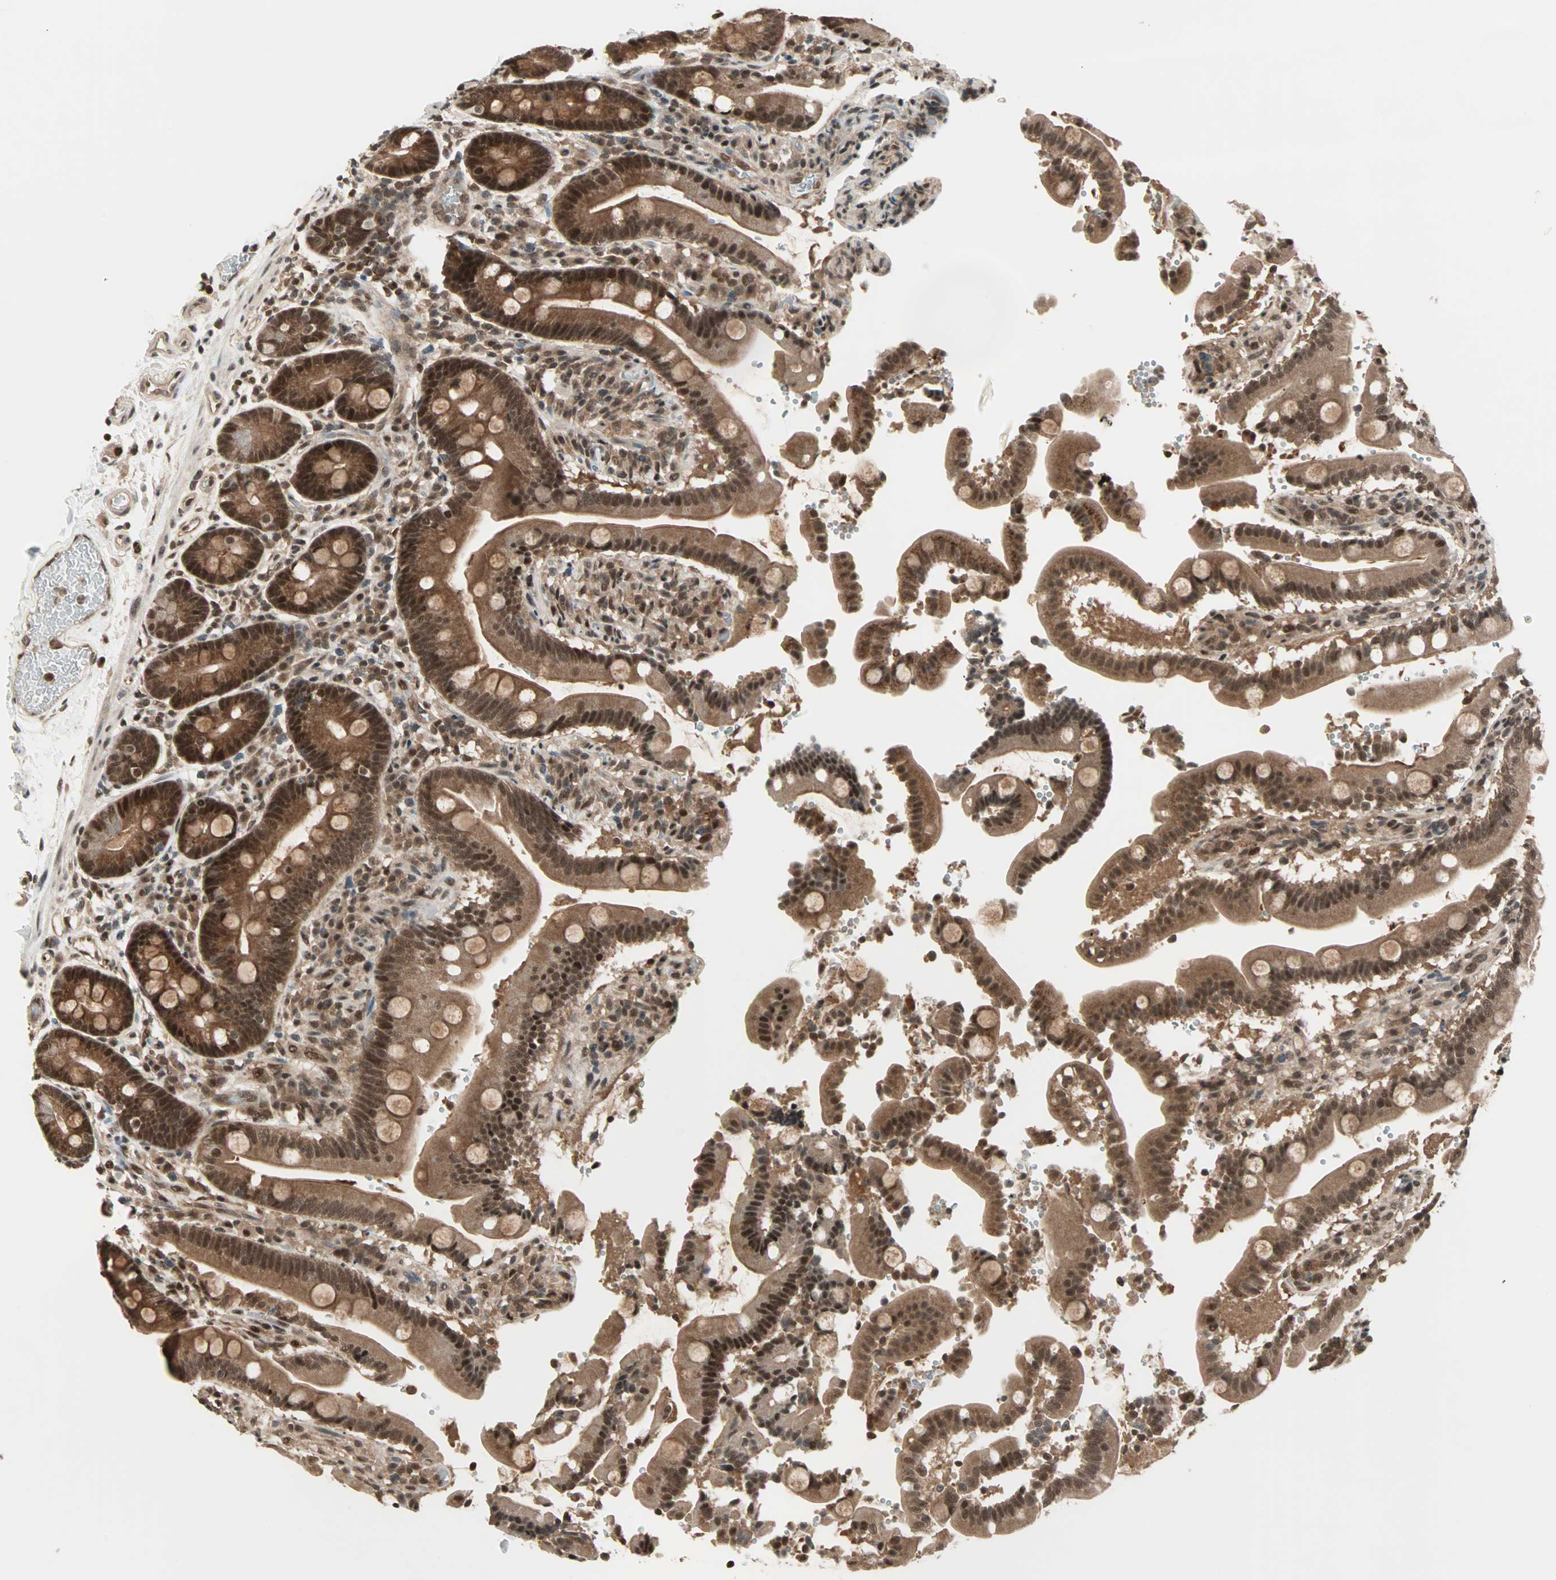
{"staining": {"intensity": "strong", "quantity": ">75%", "location": "cytoplasmic/membranous,nuclear"}, "tissue": "duodenum", "cell_type": "Glandular cells", "image_type": "normal", "snomed": [{"axis": "morphology", "description": "Normal tissue, NOS"}, {"axis": "topography", "description": "Small intestine, NOS"}], "caption": "Protein staining of benign duodenum exhibits strong cytoplasmic/membranous,nuclear expression in about >75% of glandular cells.", "gene": "ZNF44", "patient": {"sex": "female", "age": 71}}